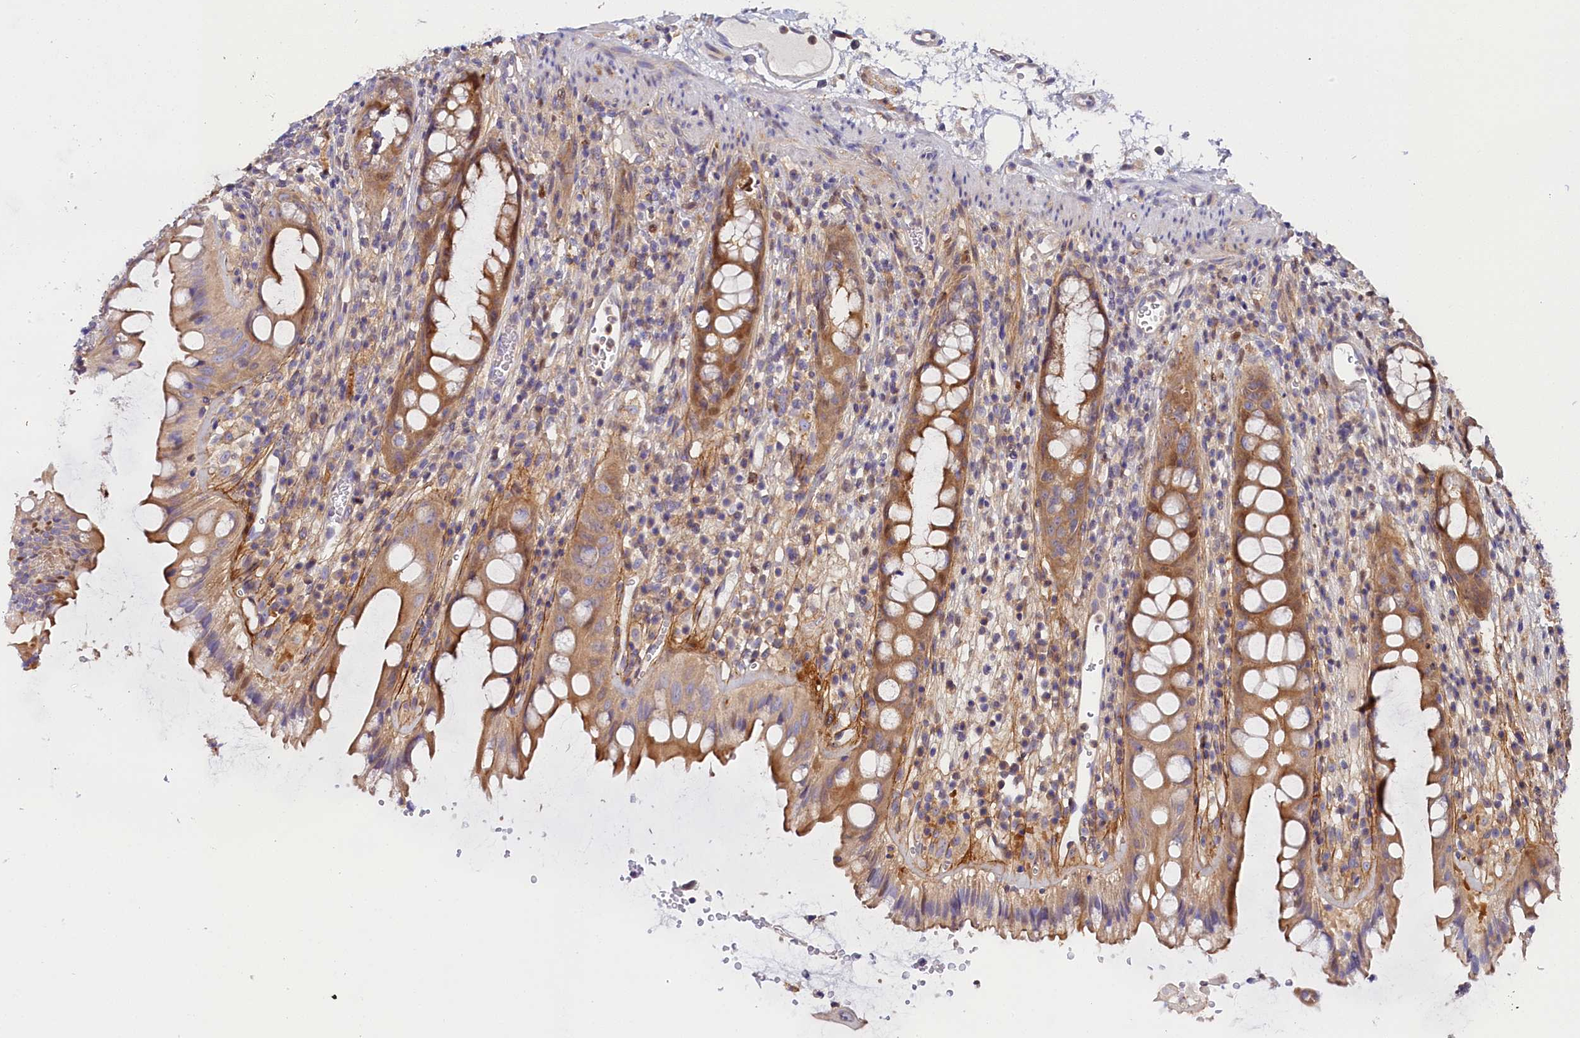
{"staining": {"intensity": "moderate", "quantity": ">75%", "location": "cytoplasmic/membranous"}, "tissue": "rectum", "cell_type": "Glandular cells", "image_type": "normal", "snomed": [{"axis": "morphology", "description": "Normal tissue, NOS"}, {"axis": "topography", "description": "Rectum"}], "caption": "Glandular cells demonstrate medium levels of moderate cytoplasmic/membranous expression in about >75% of cells in normal human rectum. Ihc stains the protein in brown and the nuclei are stained blue.", "gene": "KATNB1", "patient": {"sex": "female", "age": 57}}